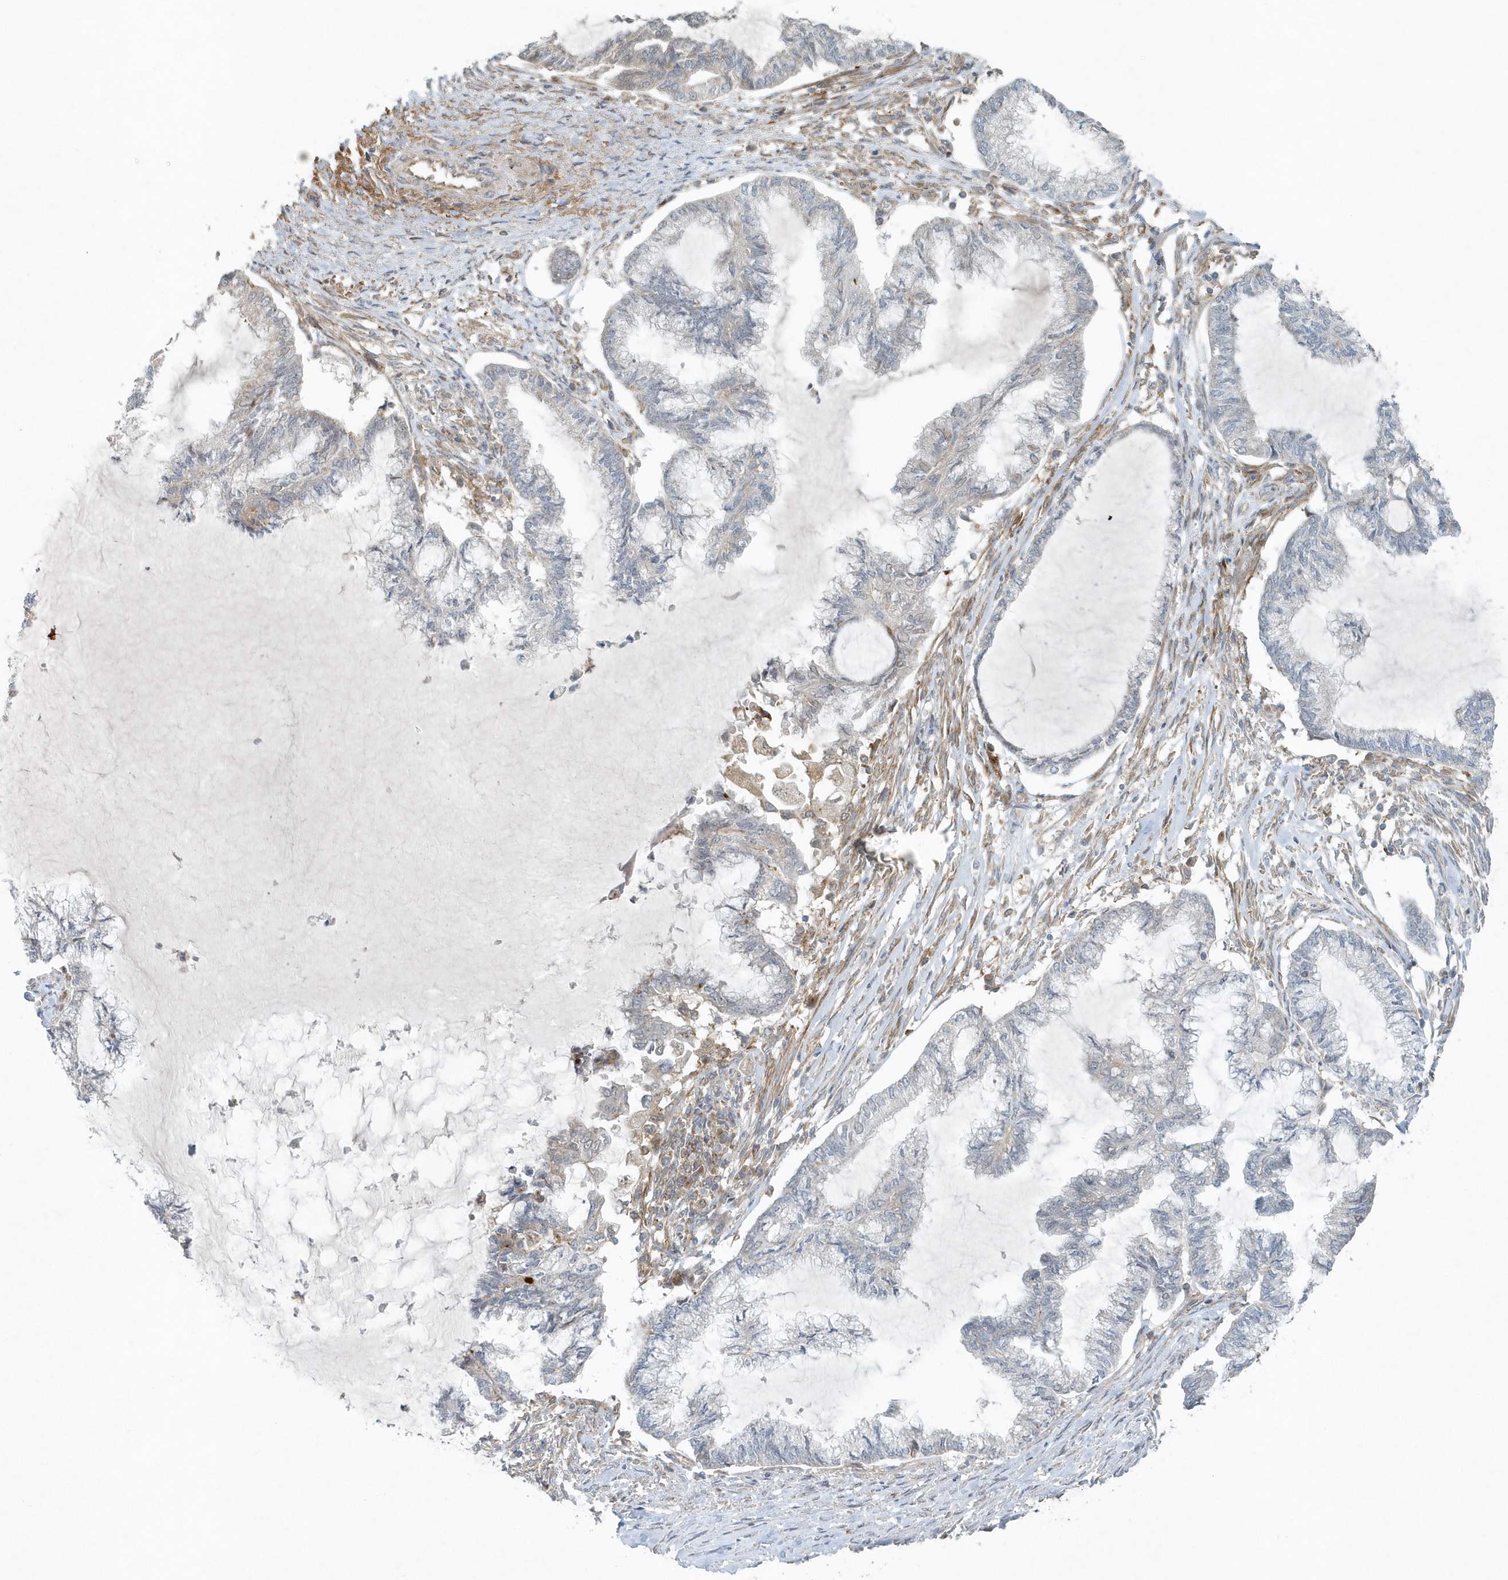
{"staining": {"intensity": "negative", "quantity": "none", "location": "none"}, "tissue": "endometrial cancer", "cell_type": "Tumor cells", "image_type": "cancer", "snomed": [{"axis": "morphology", "description": "Adenocarcinoma, NOS"}, {"axis": "topography", "description": "Endometrium"}], "caption": "Adenocarcinoma (endometrial) stained for a protein using immunohistochemistry (IHC) displays no positivity tumor cells.", "gene": "MMUT", "patient": {"sex": "female", "age": 86}}